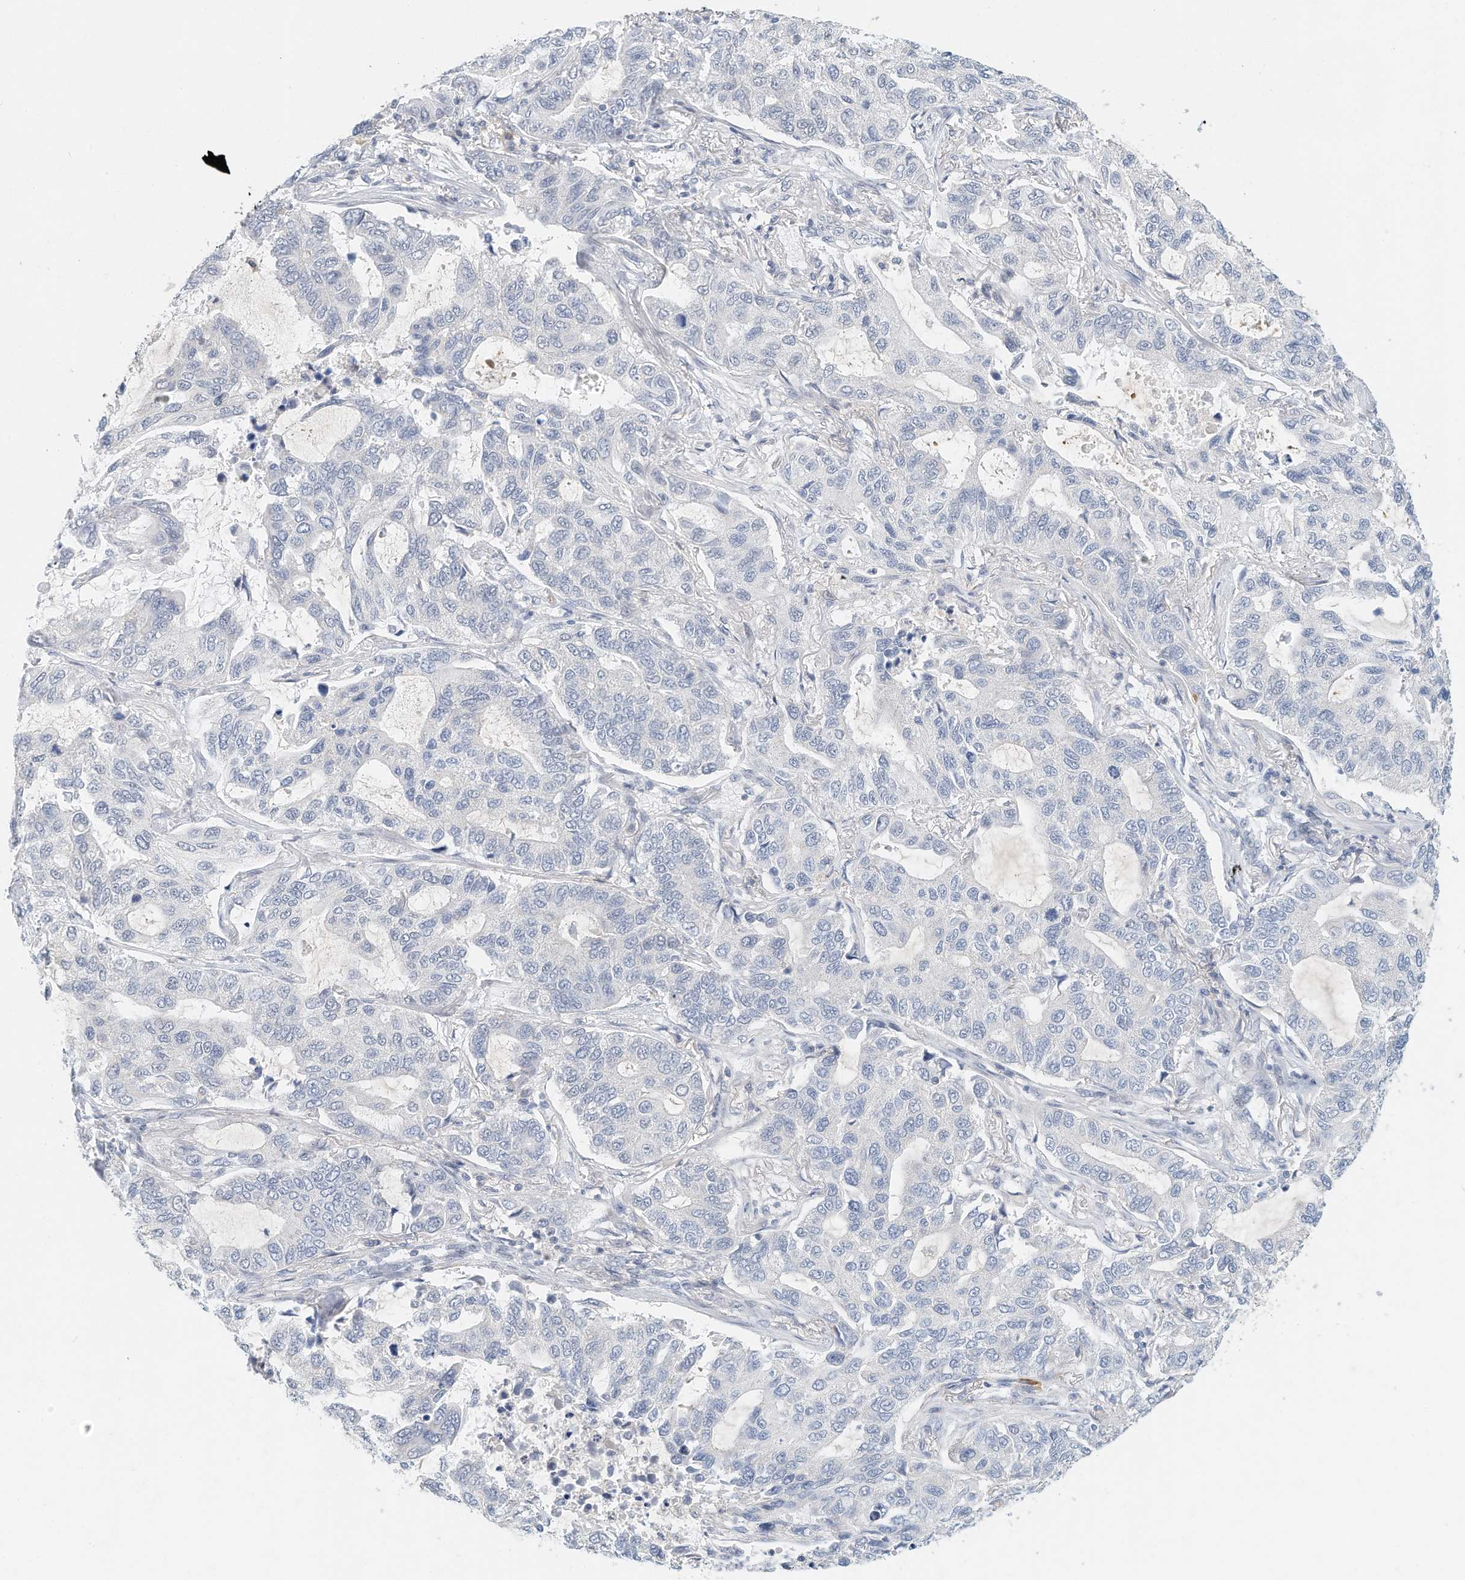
{"staining": {"intensity": "negative", "quantity": "none", "location": "none"}, "tissue": "lung cancer", "cell_type": "Tumor cells", "image_type": "cancer", "snomed": [{"axis": "morphology", "description": "Adenocarcinoma, NOS"}, {"axis": "topography", "description": "Lung"}], "caption": "High power microscopy micrograph of an immunohistochemistry (IHC) photomicrograph of lung cancer, revealing no significant expression in tumor cells.", "gene": "MICAL1", "patient": {"sex": "male", "age": 64}}